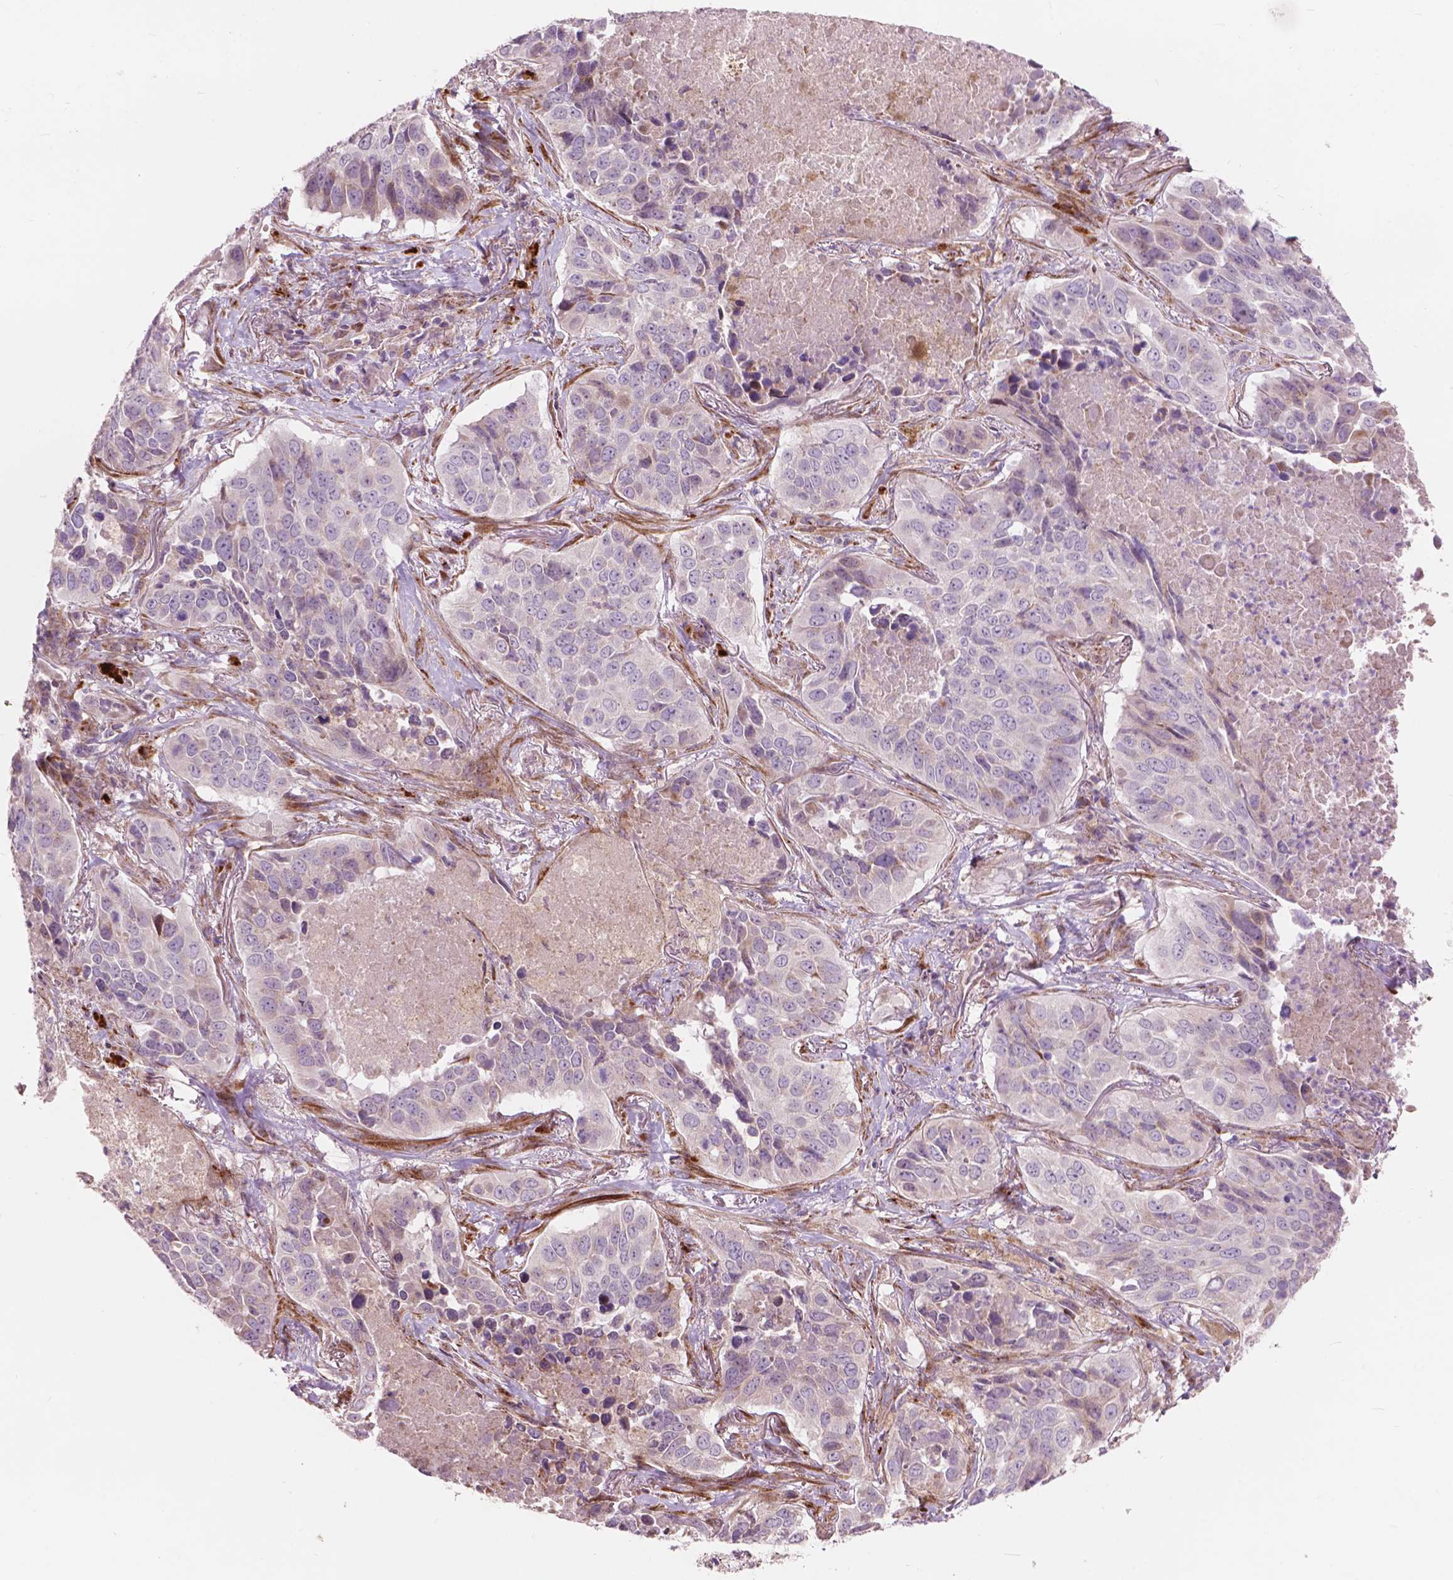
{"staining": {"intensity": "negative", "quantity": "none", "location": "none"}, "tissue": "lung cancer", "cell_type": "Tumor cells", "image_type": "cancer", "snomed": [{"axis": "morphology", "description": "Normal tissue, NOS"}, {"axis": "morphology", "description": "Squamous cell carcinoma, NOS"}, {"axis": "topography", "description": "Bronchus"}, {"axis": "topography", "description": "Lung"}], "caption": "This is an IHC image of lung squamous cell carcinoma. There is no expression in tumor cells.", "gene": "MORN1", "patient": {"sex": "male", "age": 64}}